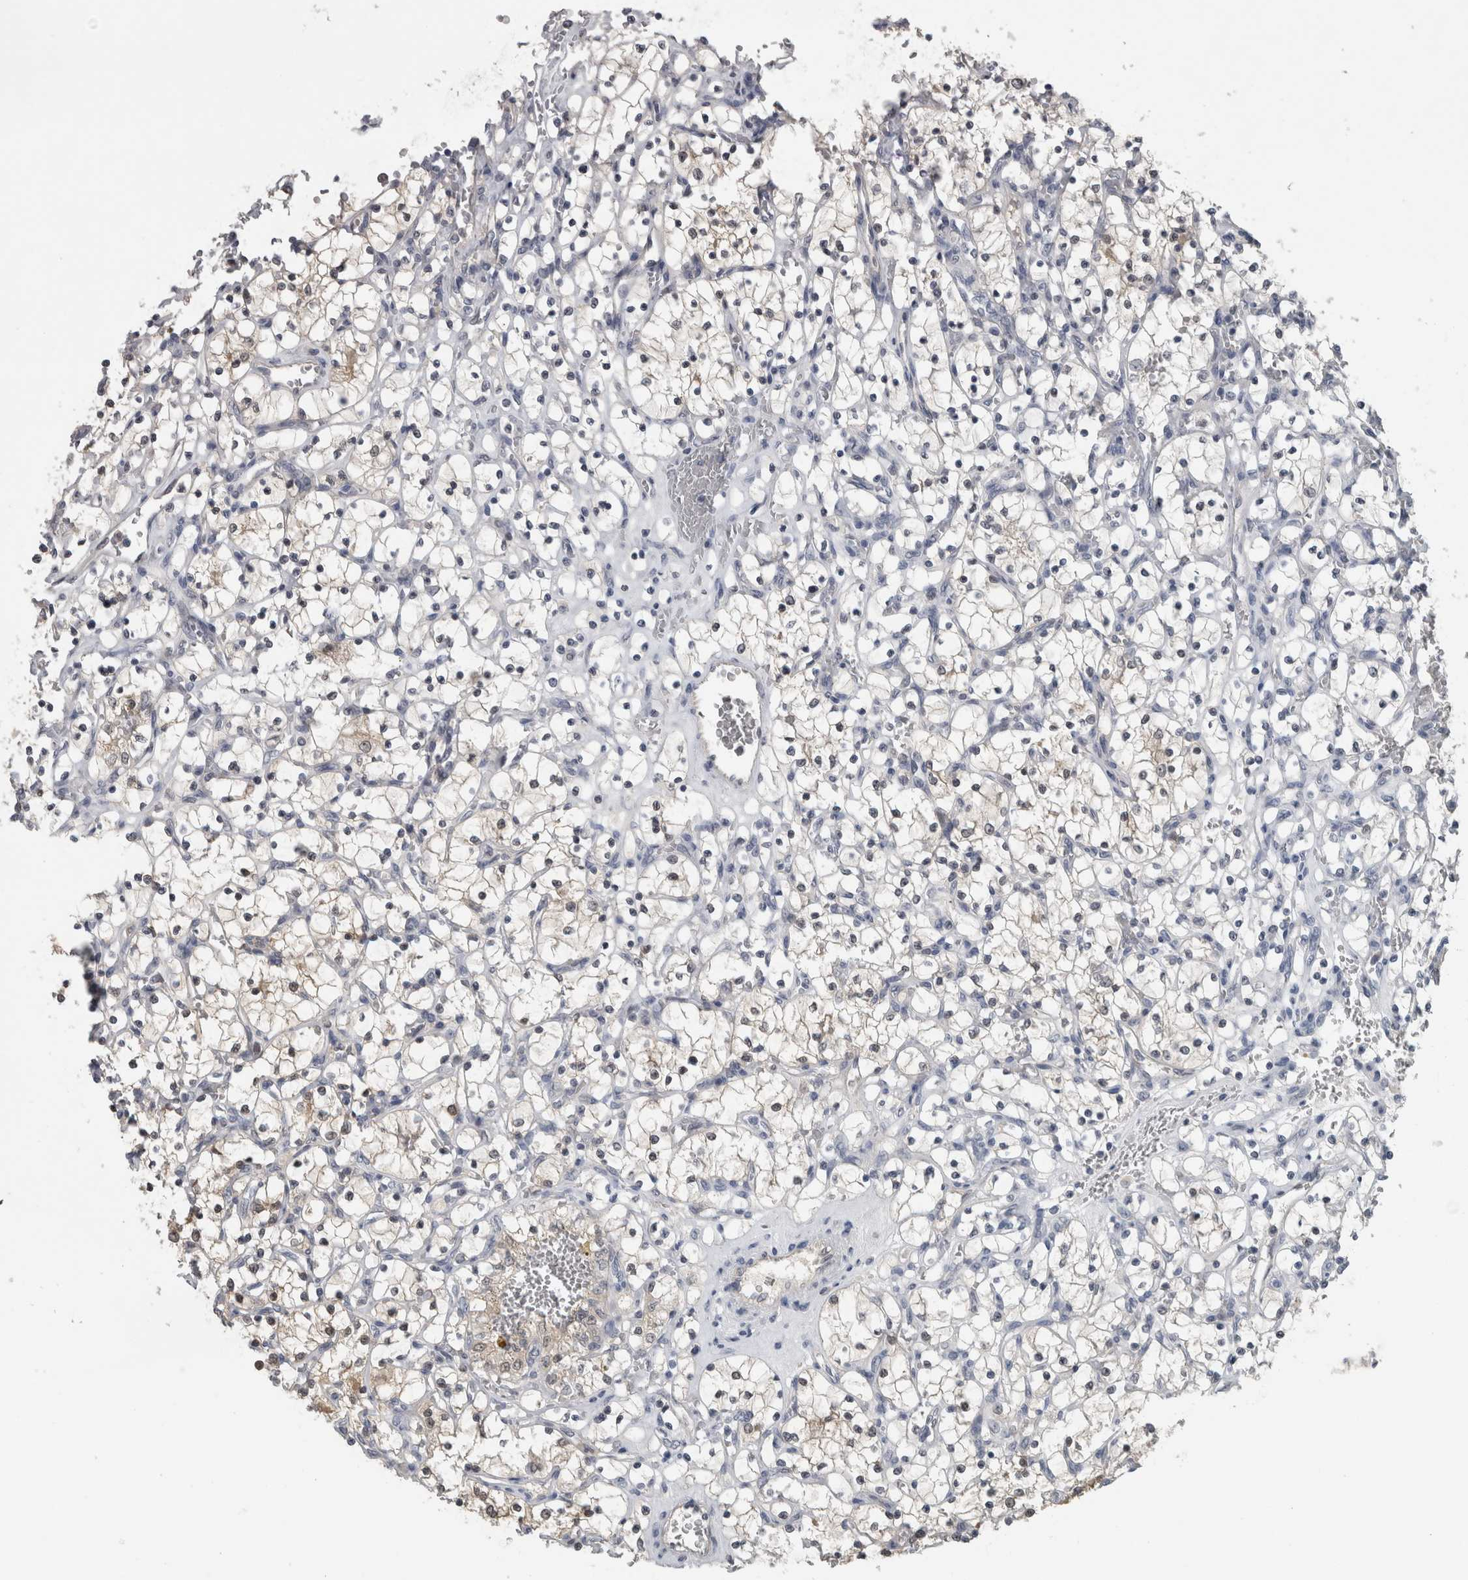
{"staining": {"intensity": "negative", "quantity": "none", "location": "none"}, "tissue": "renal cancer", "cell_type": "Tumor cells", "image_type": "cancer", "snomed": [{"axis": "morphology", "description": "Adenocarcinoma, NOS"}, {"axis": "topography", "description": "Kidney"}], "caption": "There is no significant positivity in tumor cells of renal cancer (adenocarcinoma). Brightfield microscopy of immunohistochemistry (IHC) stained with DAB (3,3'-diaminobenzidine) (brown) and hematoxylin (blue), captured at high magnification.", "gene": "NAPRT", "patient": {"sex": "female", "age": 69}}